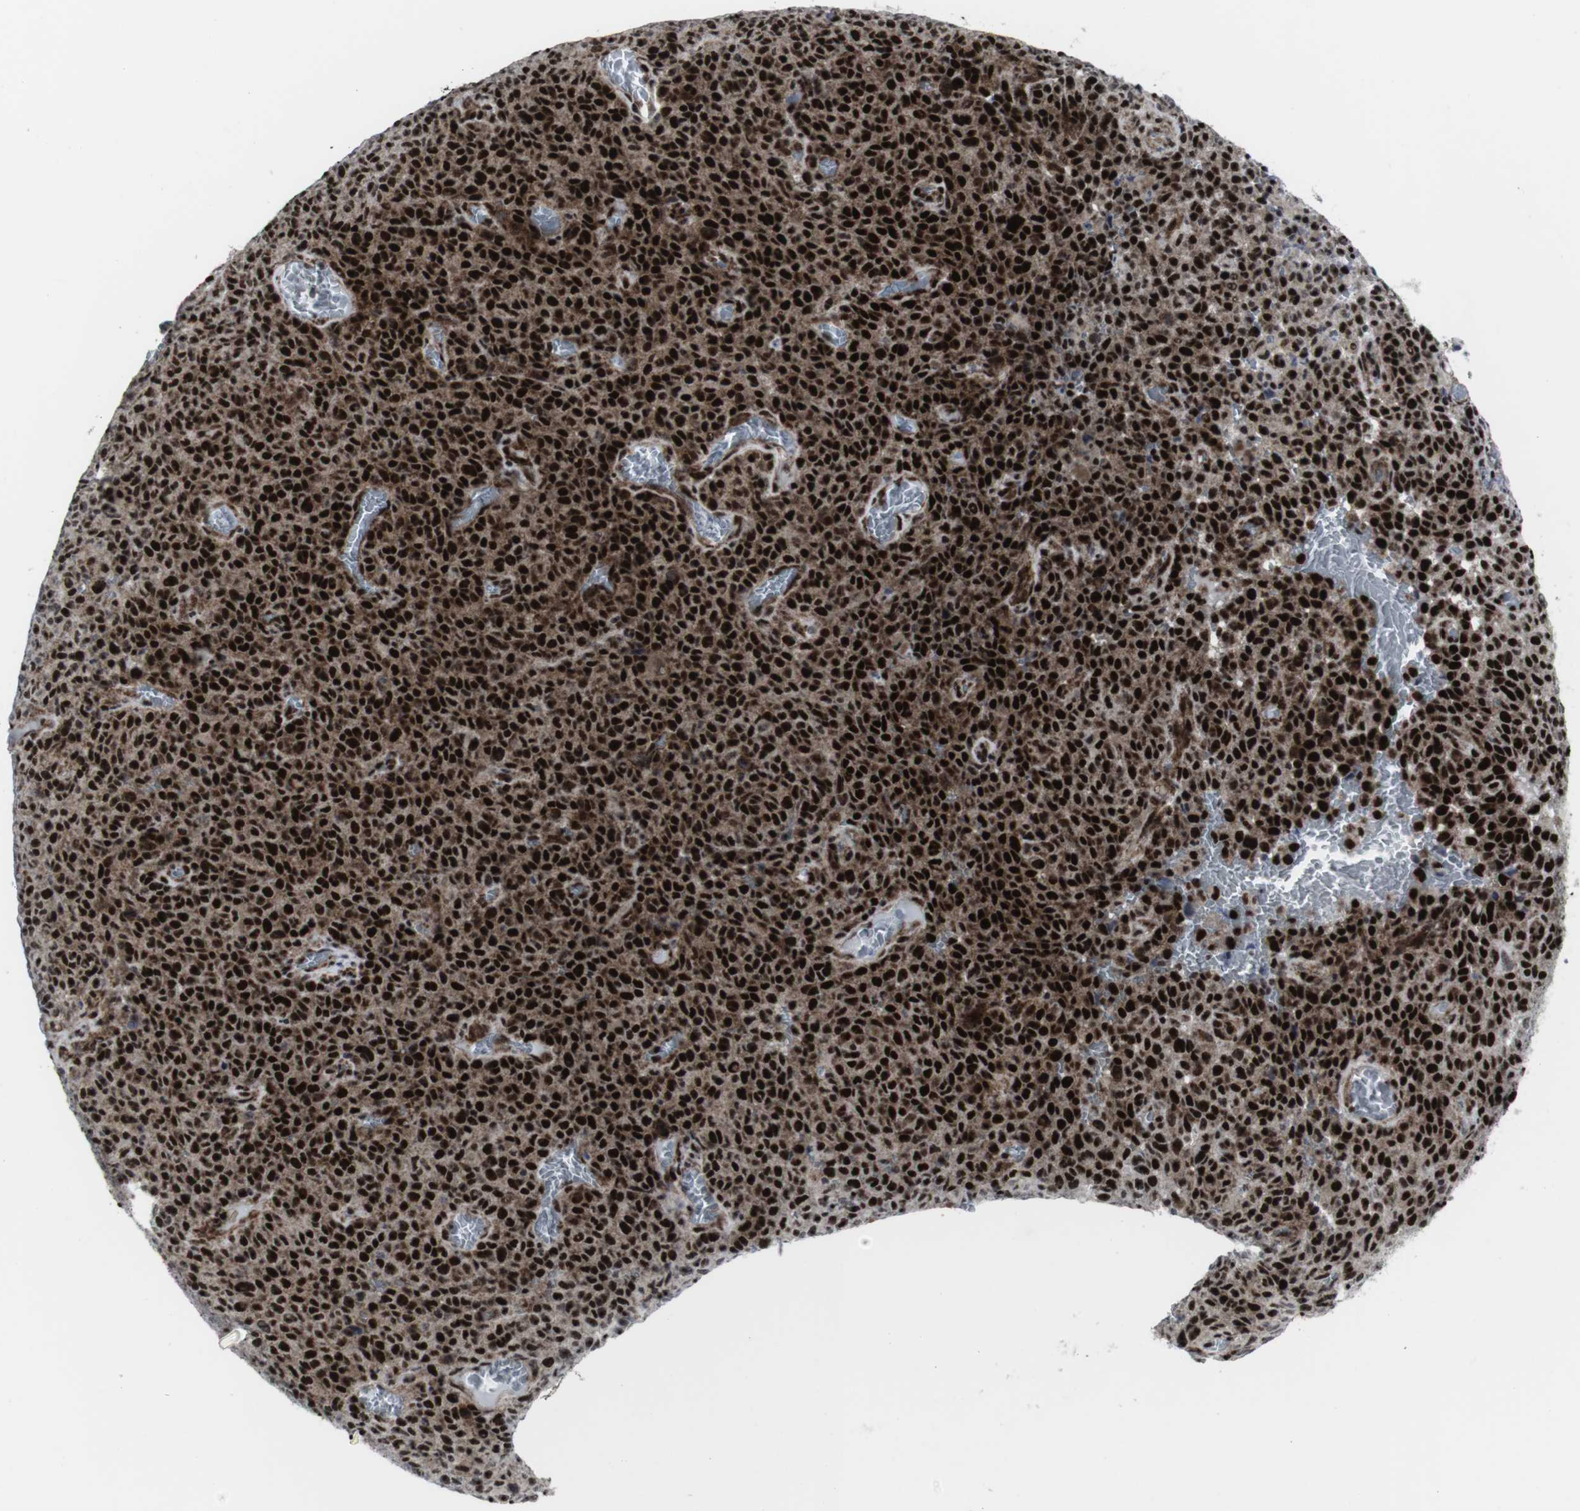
{"staining": {"intensity": "strong", "quantity": ">75%", "location": "cytoplasmic/membranous,nuclear"}, "tissue": "melanoma", "cell_type": "Tumor cells", "image_type": "cancer", "snomed": [{"axis": "morphology", "description": "Malignant melanoma, NOS"}, {"axis": "topography", "description": "Skin"}], "caption": "Immunohistochemical staining of human melanoma displays high levels of strong cytoplasmic/membranous and nuclear protein positivity in about >75% of tumor cells. The staining is performed using DAB brown chromogen to label protein expression. The nuclei are counter-stained blue using hematoxylin.", "gene": "MLH1", "patient": {"sex": "female", "age": 82}}